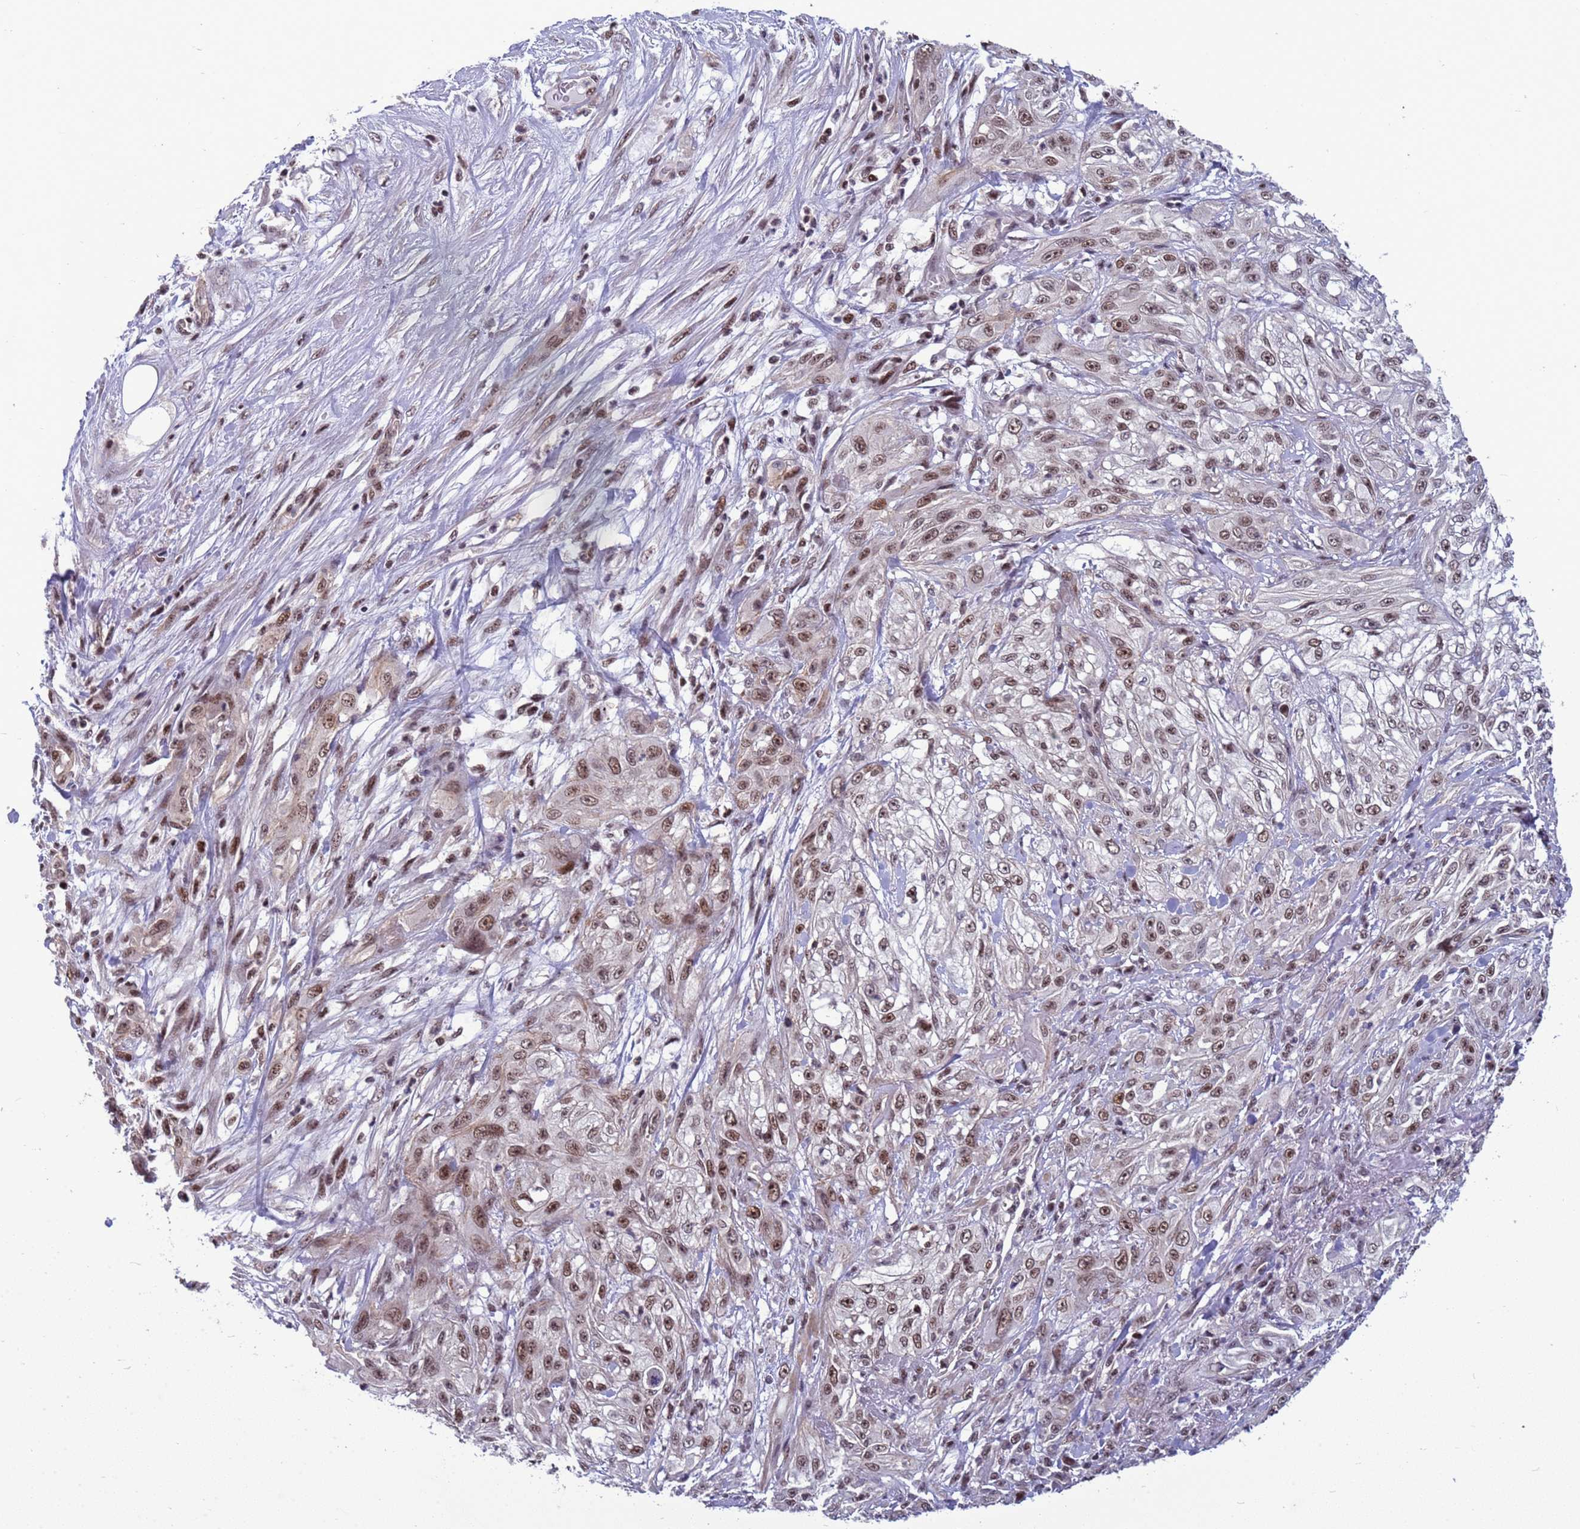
{"staining": {"intensity": "moderate", "quantity": ">75%", "location": "nuclear"}, "tissue": "skin cancer", "cell_type": "Tumor cells", "image_type": "cancer", "snomed": [{"axis": "morphology", "description": "Squamous cell carcinoma, NOS"}, {"axis": "morphology", "description": "Squamous cell carcinoma, metastatic, NOS"}, {"axis": "topography", "description": "Skin"}, {"axis": "topography", "description": "Lymph node"}], "caption": "Tumor cells display moderate nuclear staining in about >75% of cells in skin metastatic squamous cell carcinoma. (brown staining indicates protein expression, while blue staining denotes nuclei).", "gene": "NSL1", "patient": {"sex": "male", "age": 75}}